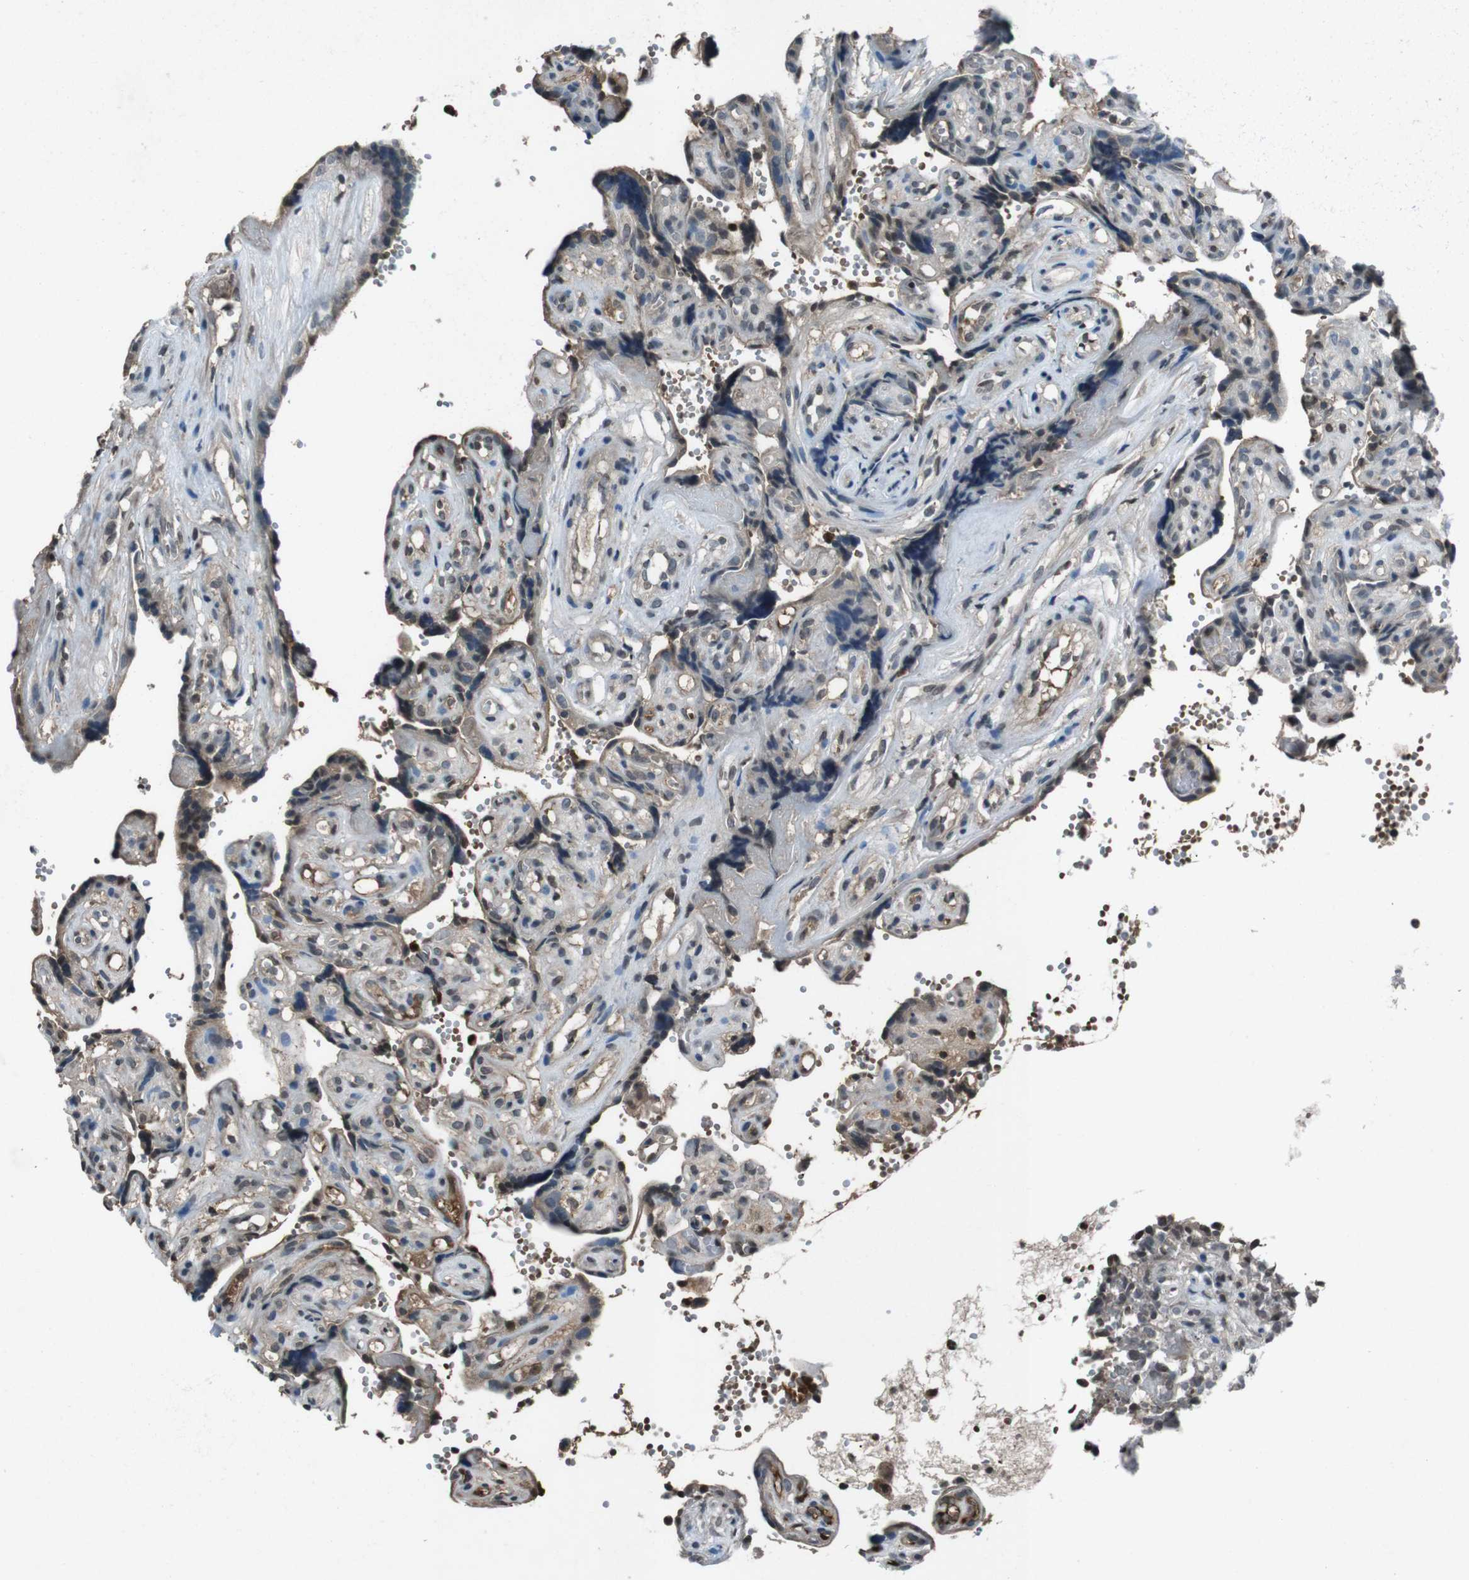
{"staining": {"intensity": "weak", "quantity": "25%-75%", "location": "cytoplasmic/membranous"}, "tissue": "placenta", "cell_type": "Decidual cells", "image_type": "normal", "snomed": [{"axis": "morphology", "description": "Normal tissue, NOS"}, {"axis": "topography", "description": "Placenta"}], "caption": "The histopathology image demonstrates staining of normal placenta, revealing weak cytoplasmic/membranous protein expression (brown color) within decidual cells. Nuclei are stained in blue.", "gene": "UGT1A6", "patient": {"sex": "female", "age": 30}}